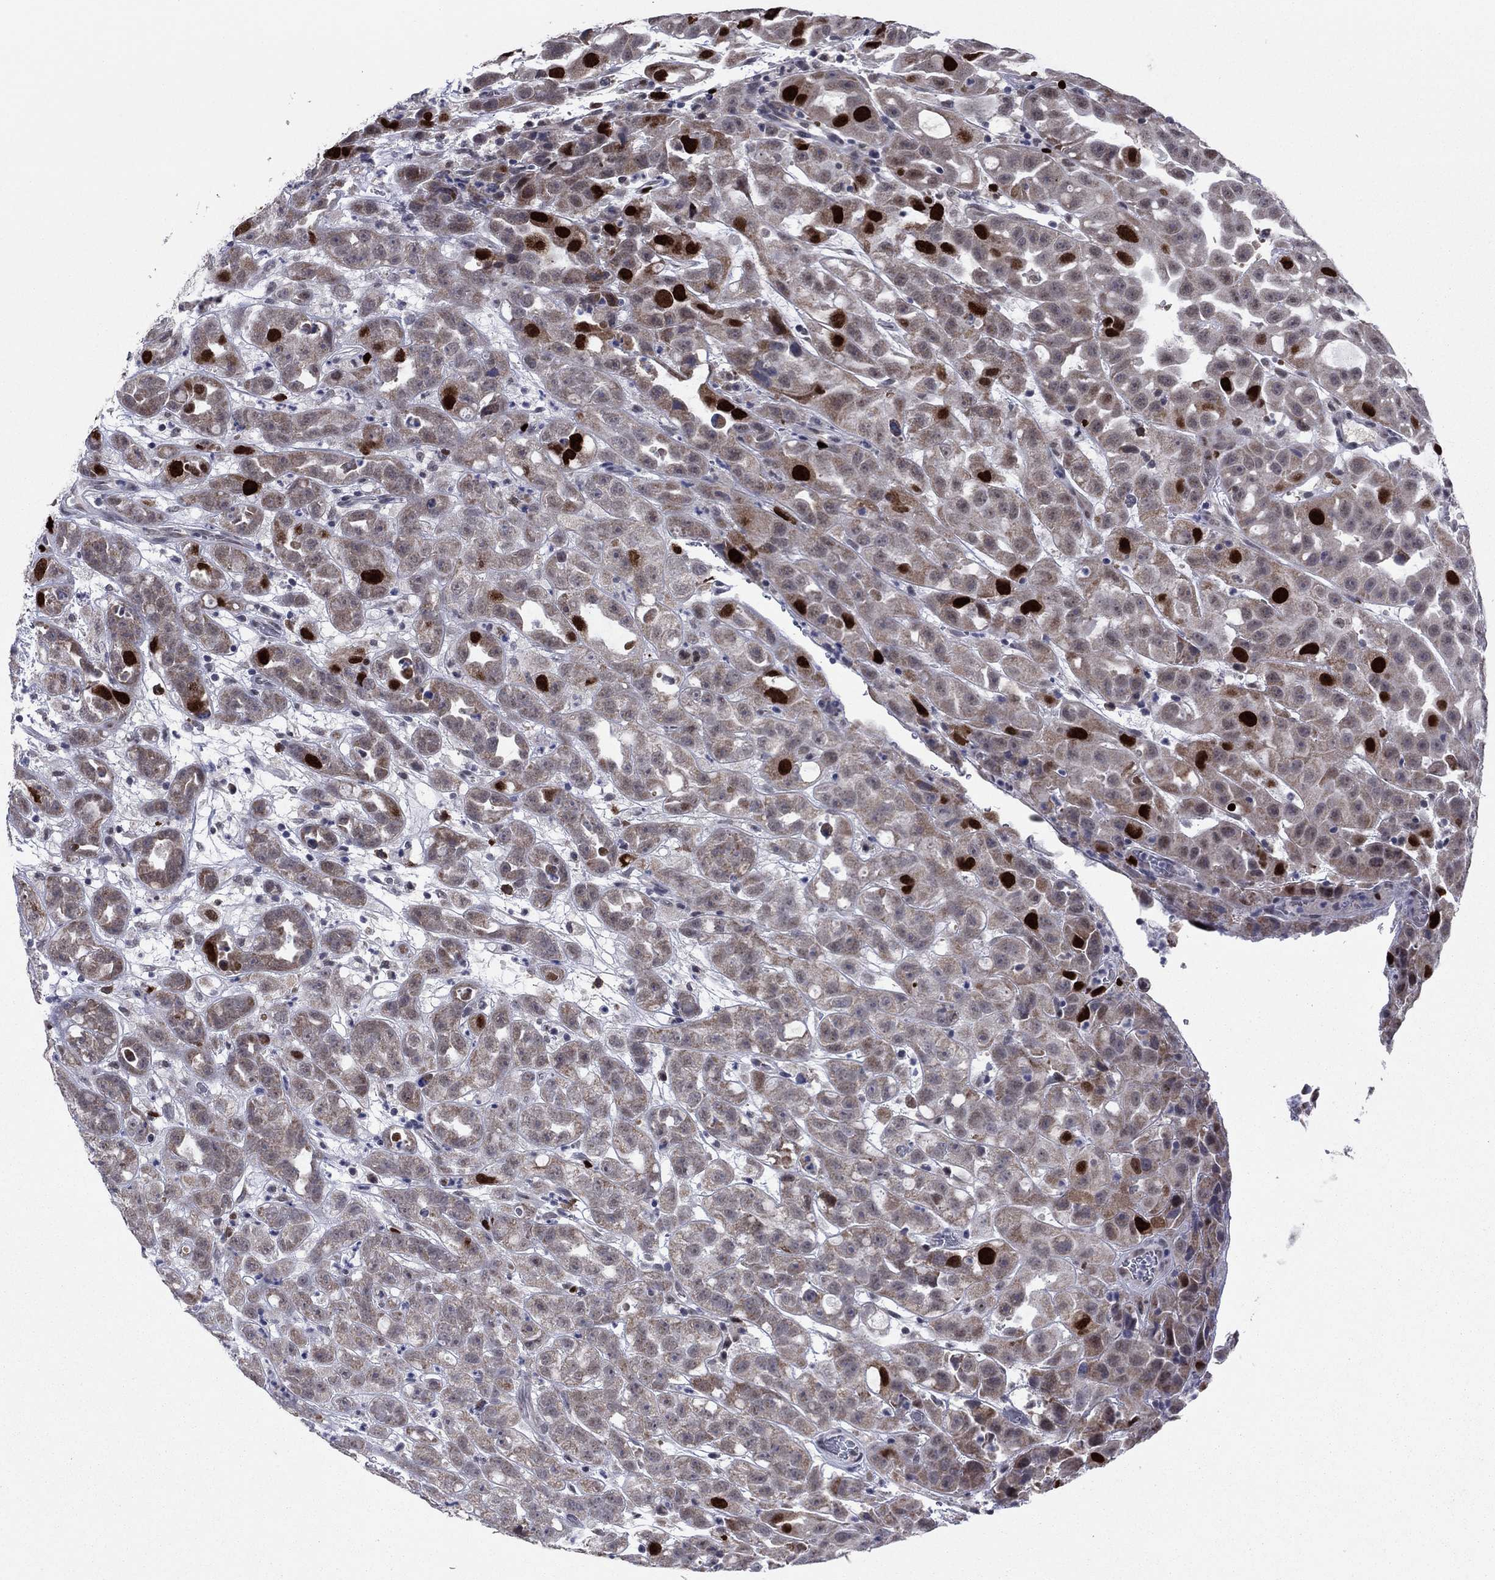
{"staining": {"intensity": "strong", "quantity": "<25%", "location": "nuclear"}, "tissue": "urothelial cancer", "cell_type": "Tumor cells", "image_type": "cancer", "snomed": [{"axis": "morphology", "description": "Urothelial carcinoma, High grade"}, {"axis": "topography", "description": "Urinary bladder"}], "caption": "High-power microscopy captured an IHC image of high-grade urothelial carcinoma, revealing strong nuclear expression in approximately <25% of tumor cells.", "gene": "CDCA5", "patient": {"sex": "female", "age": 41}}